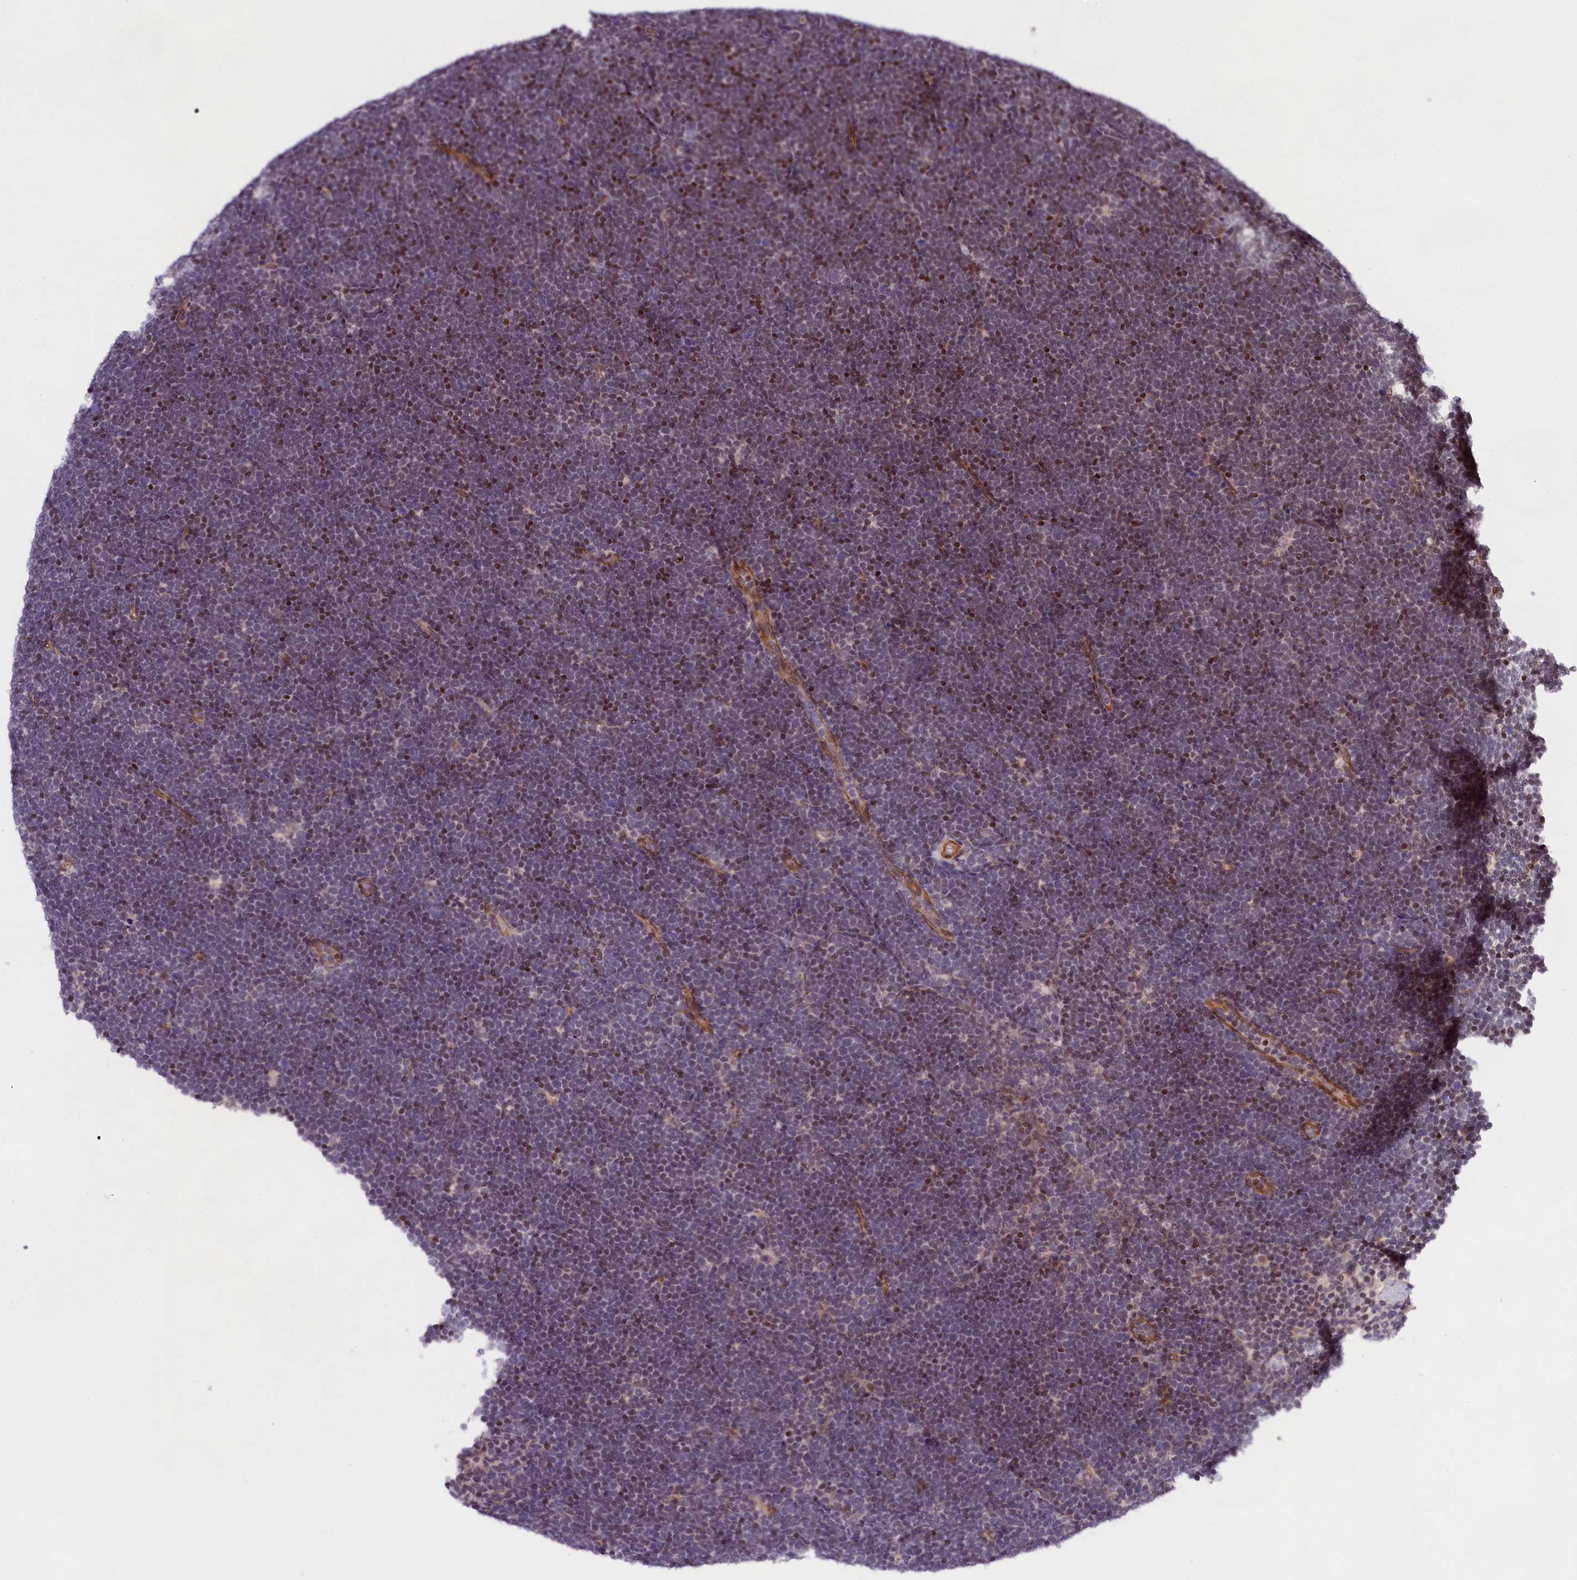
{"staining": {"intensity": "weak", "quantity": "25%-75%", "location": "nuclear"}, "tissue": "lymphoma", "cell_type": "Tumor cells", "image_type": "cancer", "snomed": [{"axis": "morphology", "description": "Malignant lymphoma, non-Hodgkin's type, High grade"}, {"axis": "topography", "description": "Lymph node"}], "caption": "Lymphoma tissue exhibits weak nuclear staining in approximately 25%-75% of tumor cells The staining was performed using DAB, with brown indicating positive protein expression. Nuclei are stained blue with hematoxylin.", "gene": "SP4", "patient": {"sex": "male", "age": 13}}